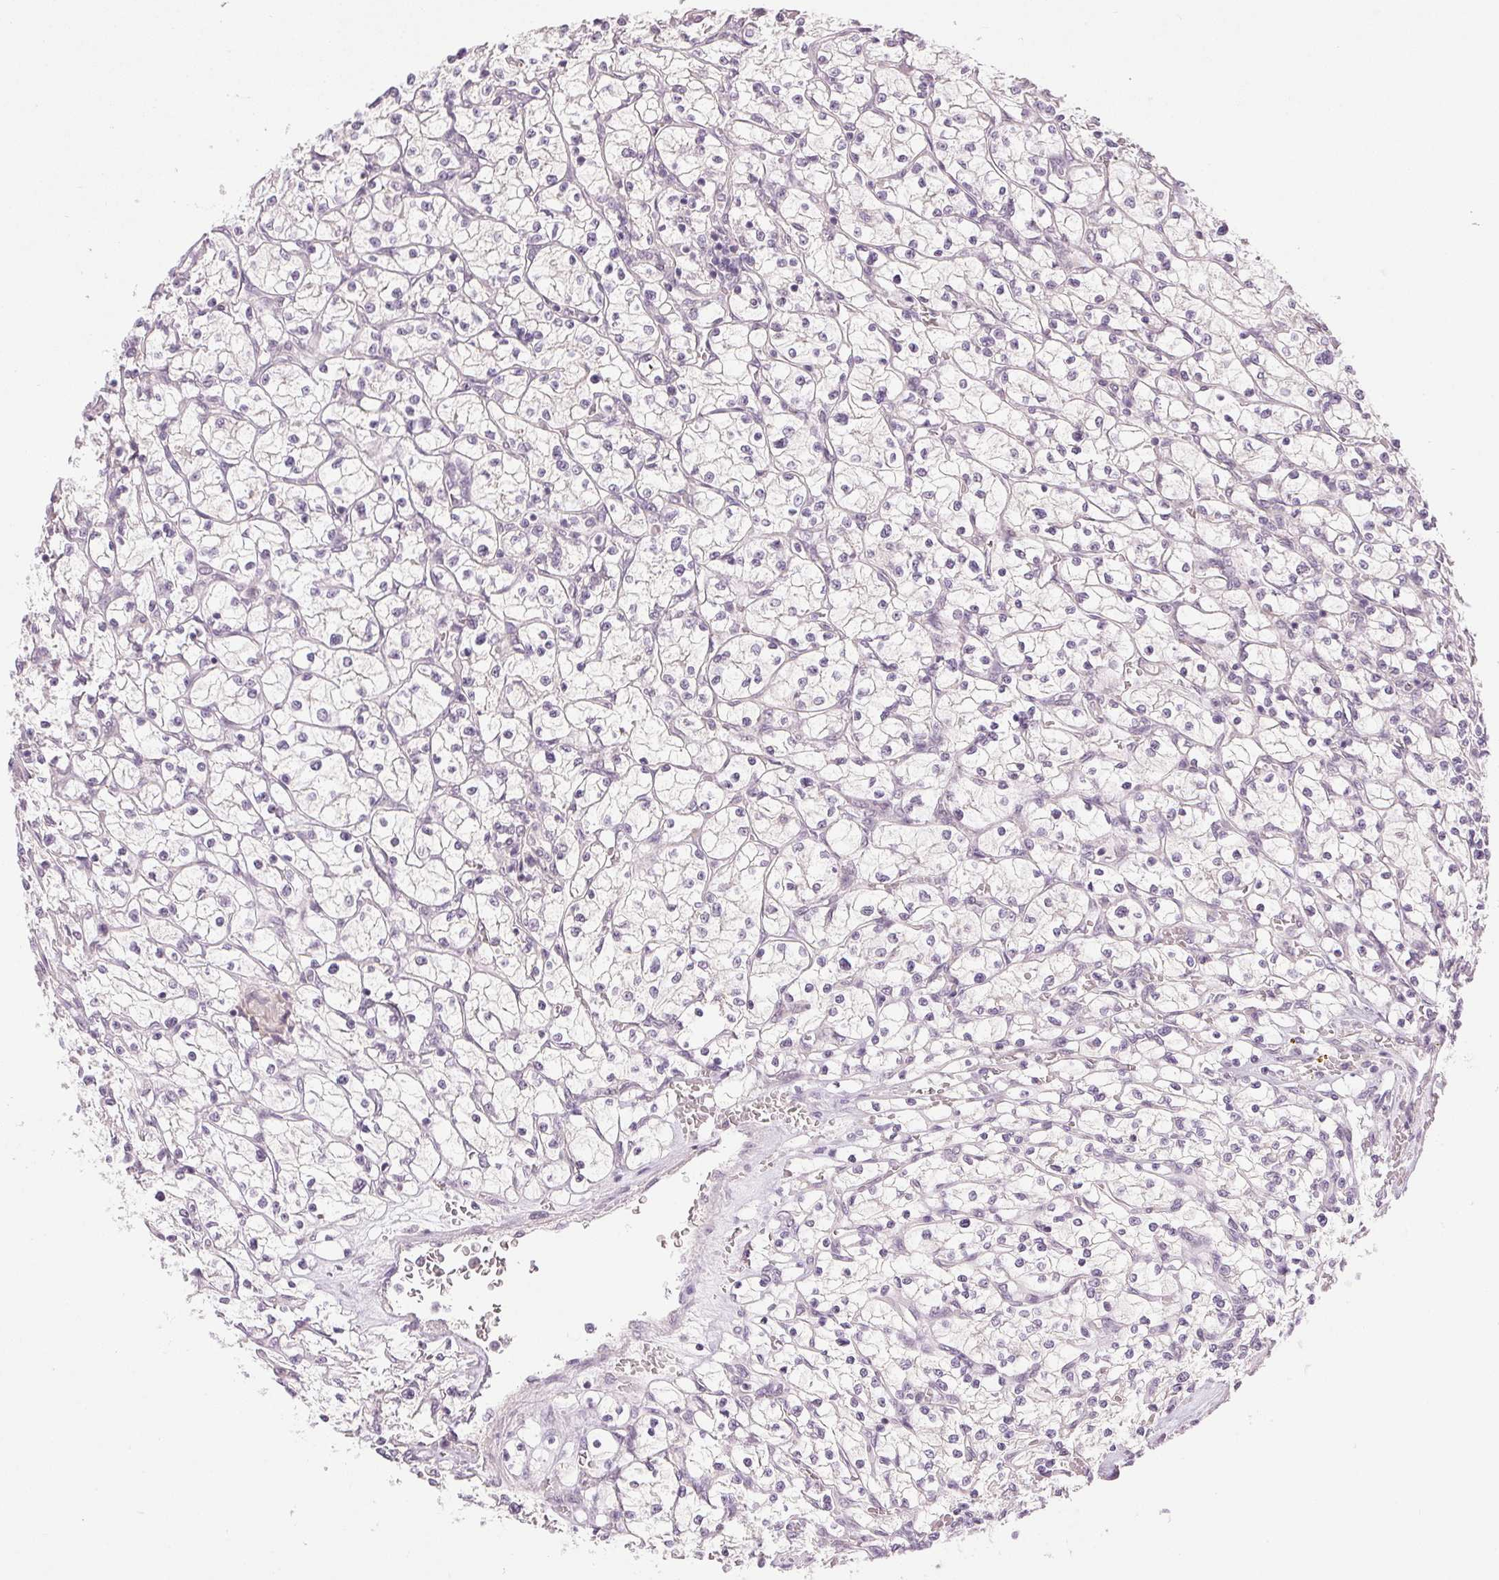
{"staining": {"intensity": "negative", "quantity": "none", "location": "none"}, "tissue": "renal cancer", "cell_type": "Tumor cells", "image_type": "cancer", "snomed": [{"axis": "morphology", "description": "Adenocarcinoma, NOS"}, {"axis": "topography", "description": "Kidney"}], "caption": "DAB immunohistochemical staining of renal adenocarcinoma exhibits no significant expression in tumor cells. The staining was performed using DAB to visualize the protein expression in brown, while the nuclei were stained in blue with hematoxylin (Magnification: 20x).", "gene": "FAM168A", "patient": {"sex": "female", "age": 64}}